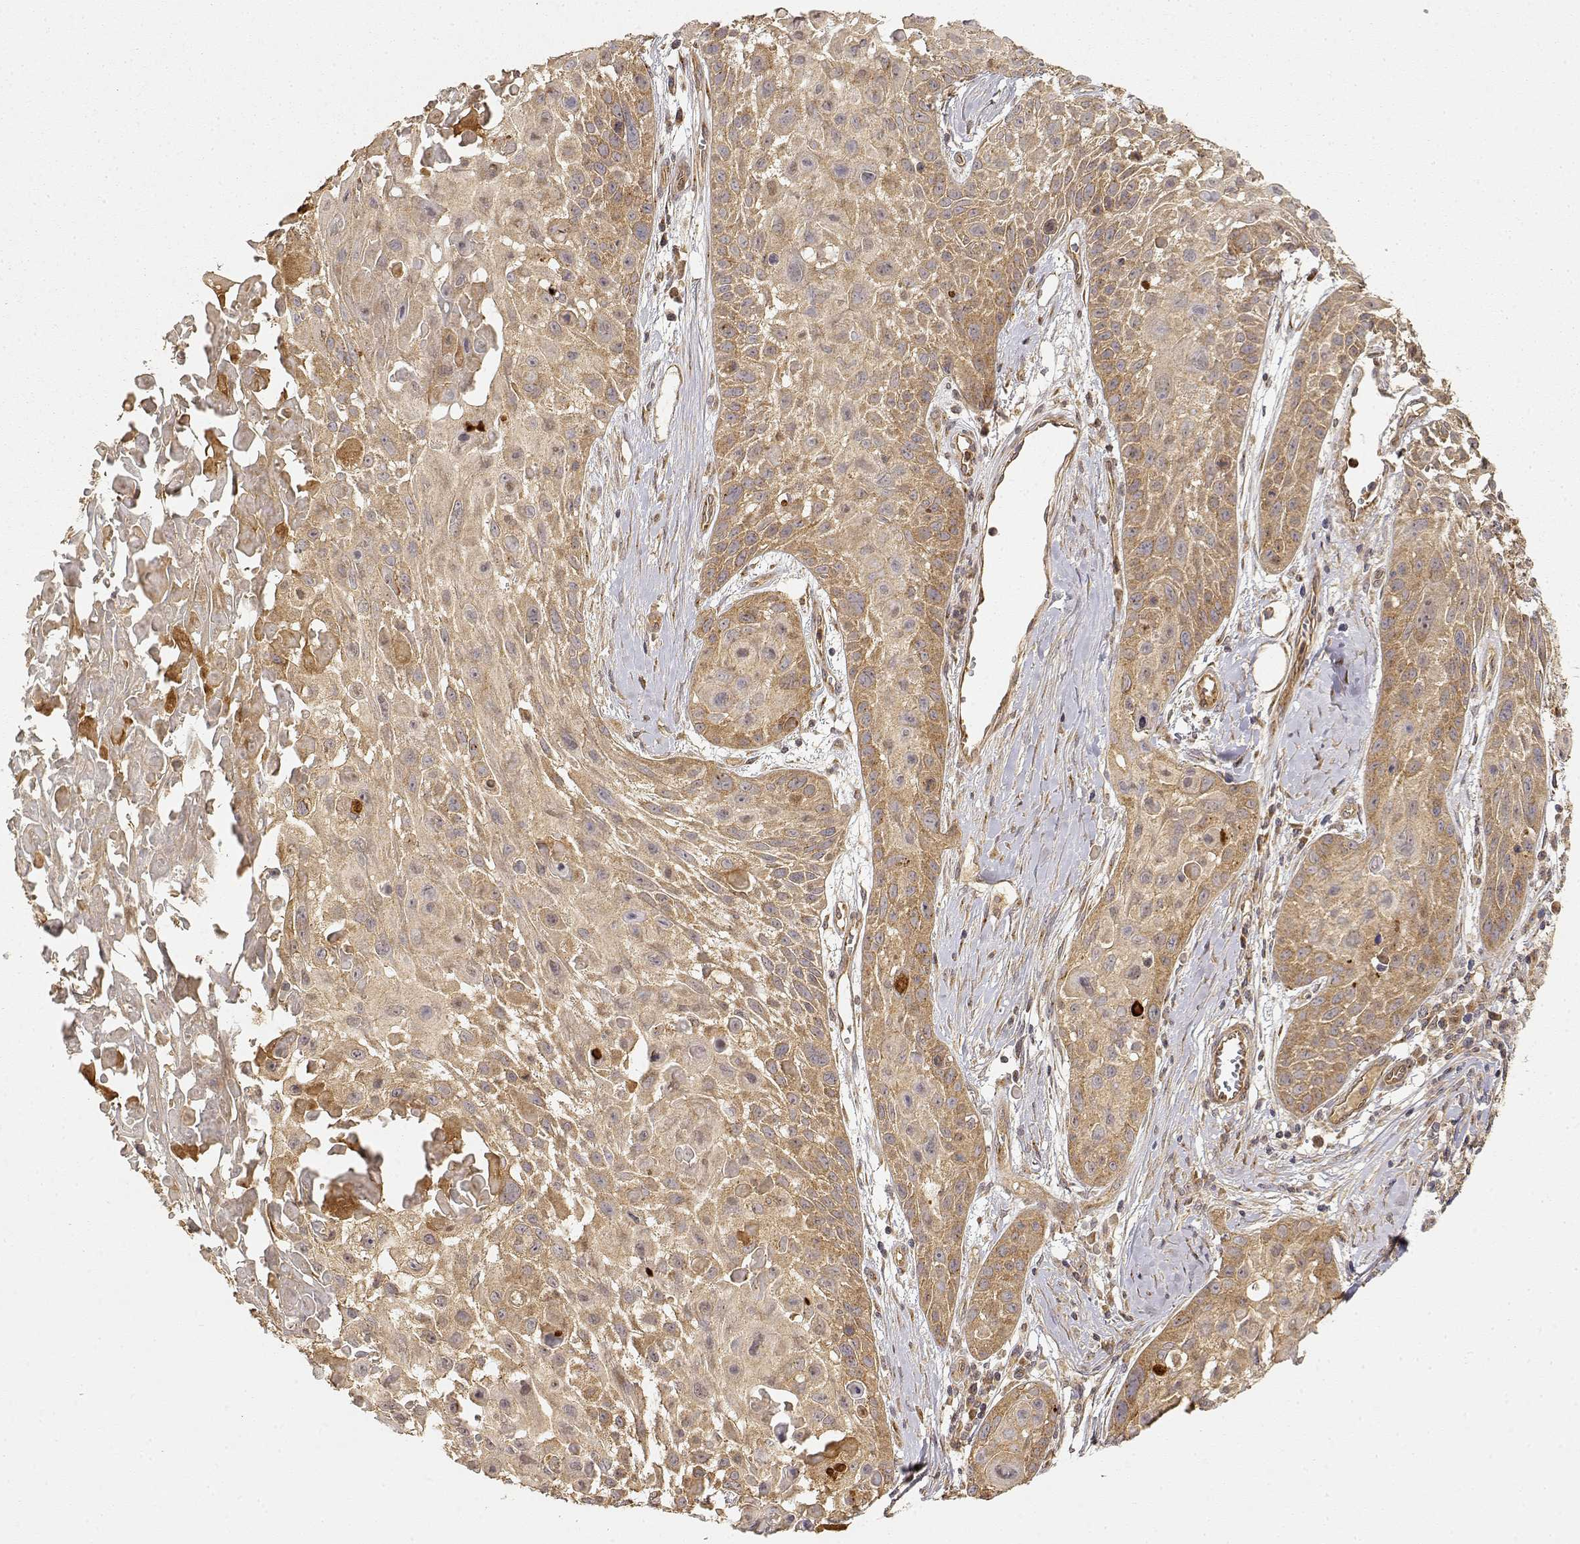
{"staining": {"intensity": "moderate", "quantity": ">75%", "location": "cytoplasmic/membranous"}, "tissue": "skin cancer", "cell_type": "Tumor cells", "image_type": "cancer", "snomed": [{"axis": "morphology", "description": "Squamous cell carcinoma, NOS"}, {"axis": "topography", "description": "Skin"}, {"axis": "topography", "description": "Anal"}], "caption": "Protein staining of squamous cell carcinoma (skin) tissue demonstrates moderate cytoplasmic/membranous staining in about >75% of tumor cells.", "gene": "CDK5RAP2", "patient": {"sex": "female", "age": 75}}